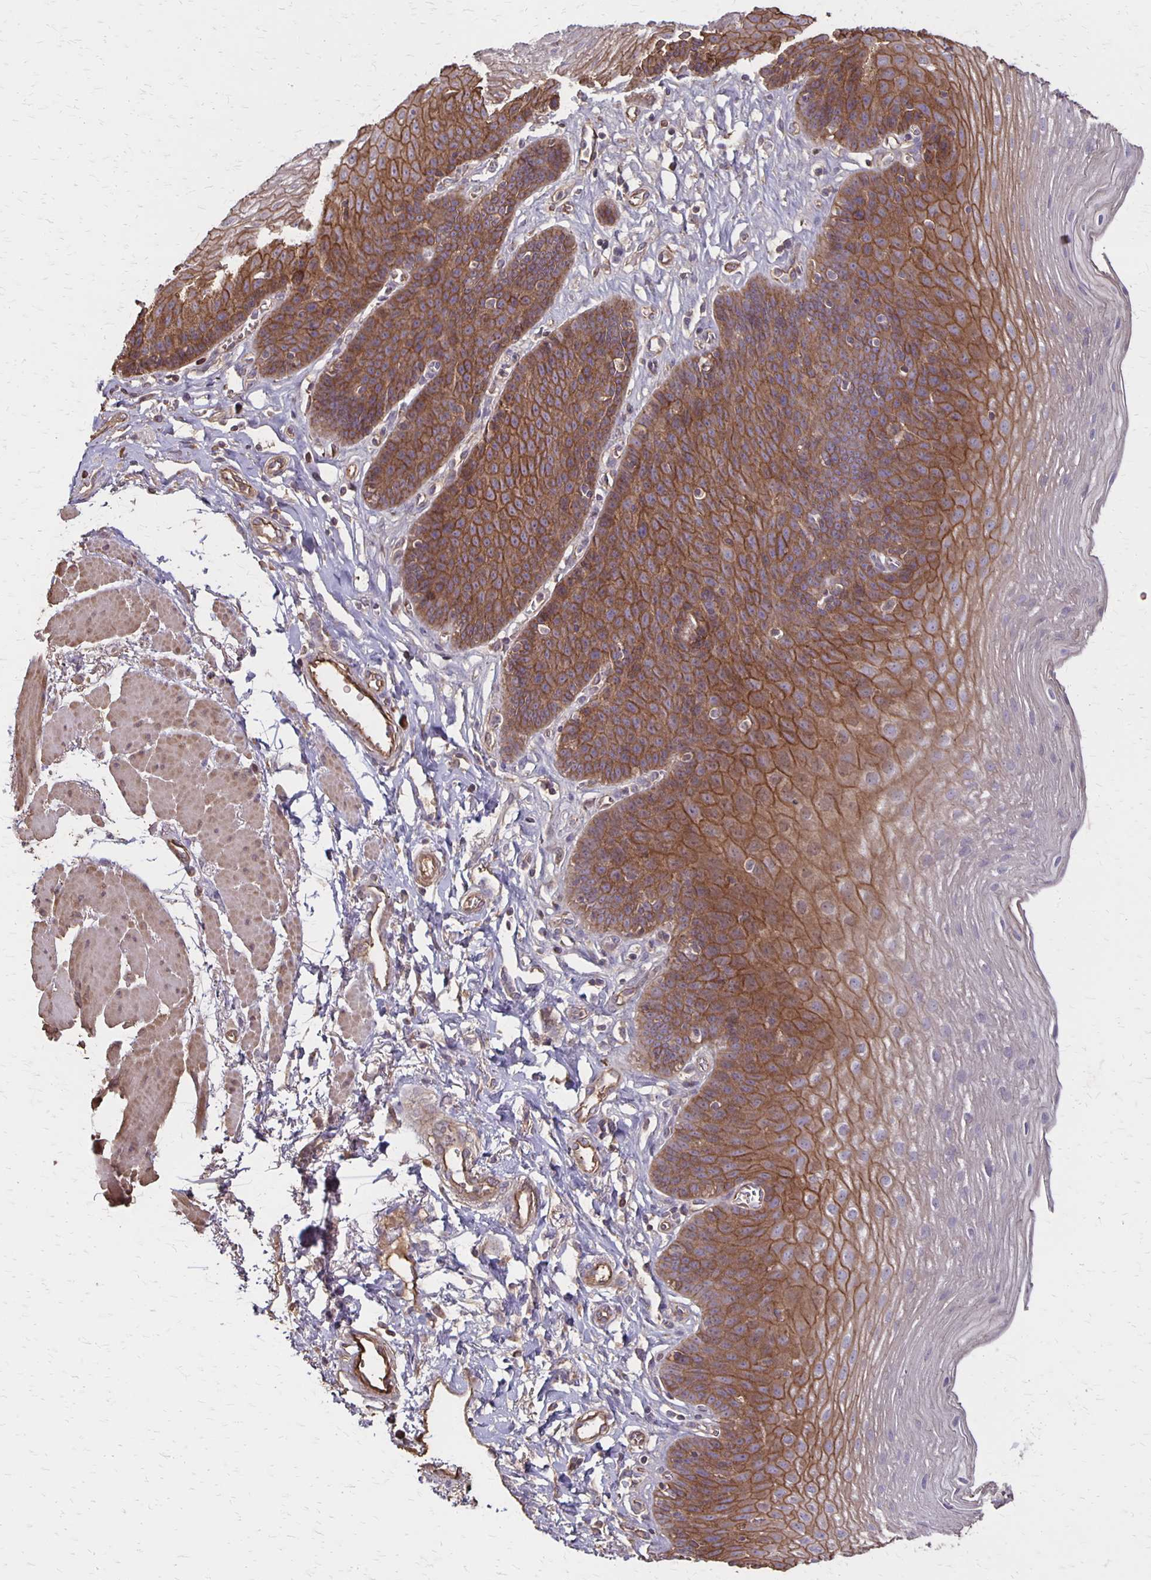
{"staining": {"intensity": "moderate", "quantity": ">75%", "location": "cytoplasmic/membranous"}, "tissue": "esophagus", "cell_type": "Squamous epithelial cells", "image_type": "normal", "snomed": [{"axis": "morphology", "description": "Normal tissue, NOS"}, {"axis": "topography", "description": "Esophagus"}], "caption": "A histopathology image showing moderate cytoplasmic/membranous staining in about >75% of squamous epithelial cells in normal esophagus, as visualized by brown immunohistochemical staining.", "gene": "PROM2", "patient": {"sex": "female", "age": 81}}